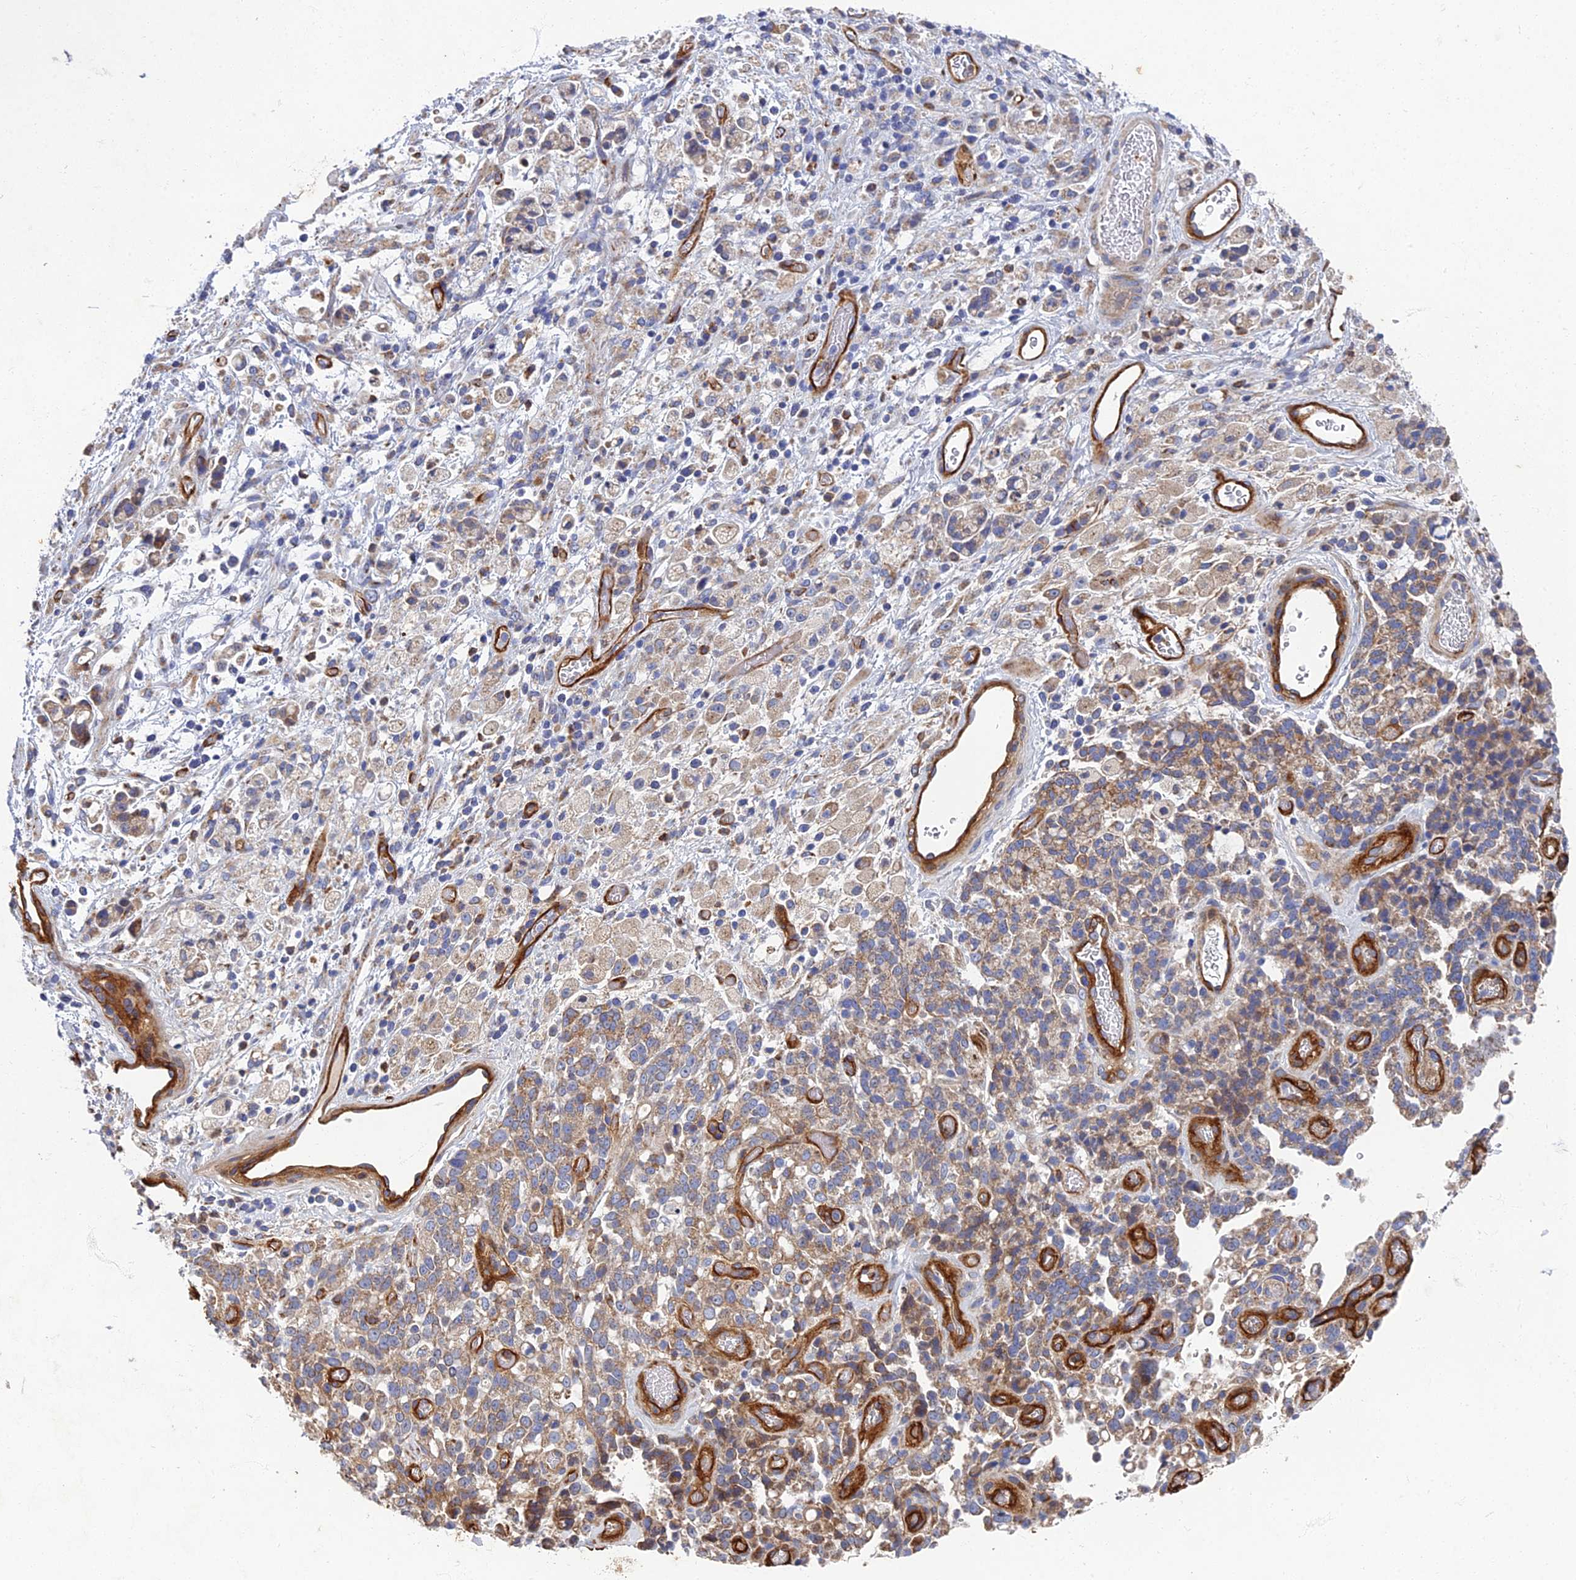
{"staining": {"intensity": "moderate", "quantity": "<25%", "location": "cytoplasmic/membranous"}, "tissue": "stomach cancer", "cell_type": "Tumor cells", "image_type": "cancer", "snomed": [{"axis": "morphology", "description": "Adenocarcinoma, NOS"}, {"axis": "topography", "description": "Stomach"}], "caption": "The immunohistochemical stain shows moderate cytoplasmic/membranous staining in tumor cells of adenocarcinoma (stomach) tissue.", "gene": "RNASEK", "patient": {"sex": "female", "age": 60}}